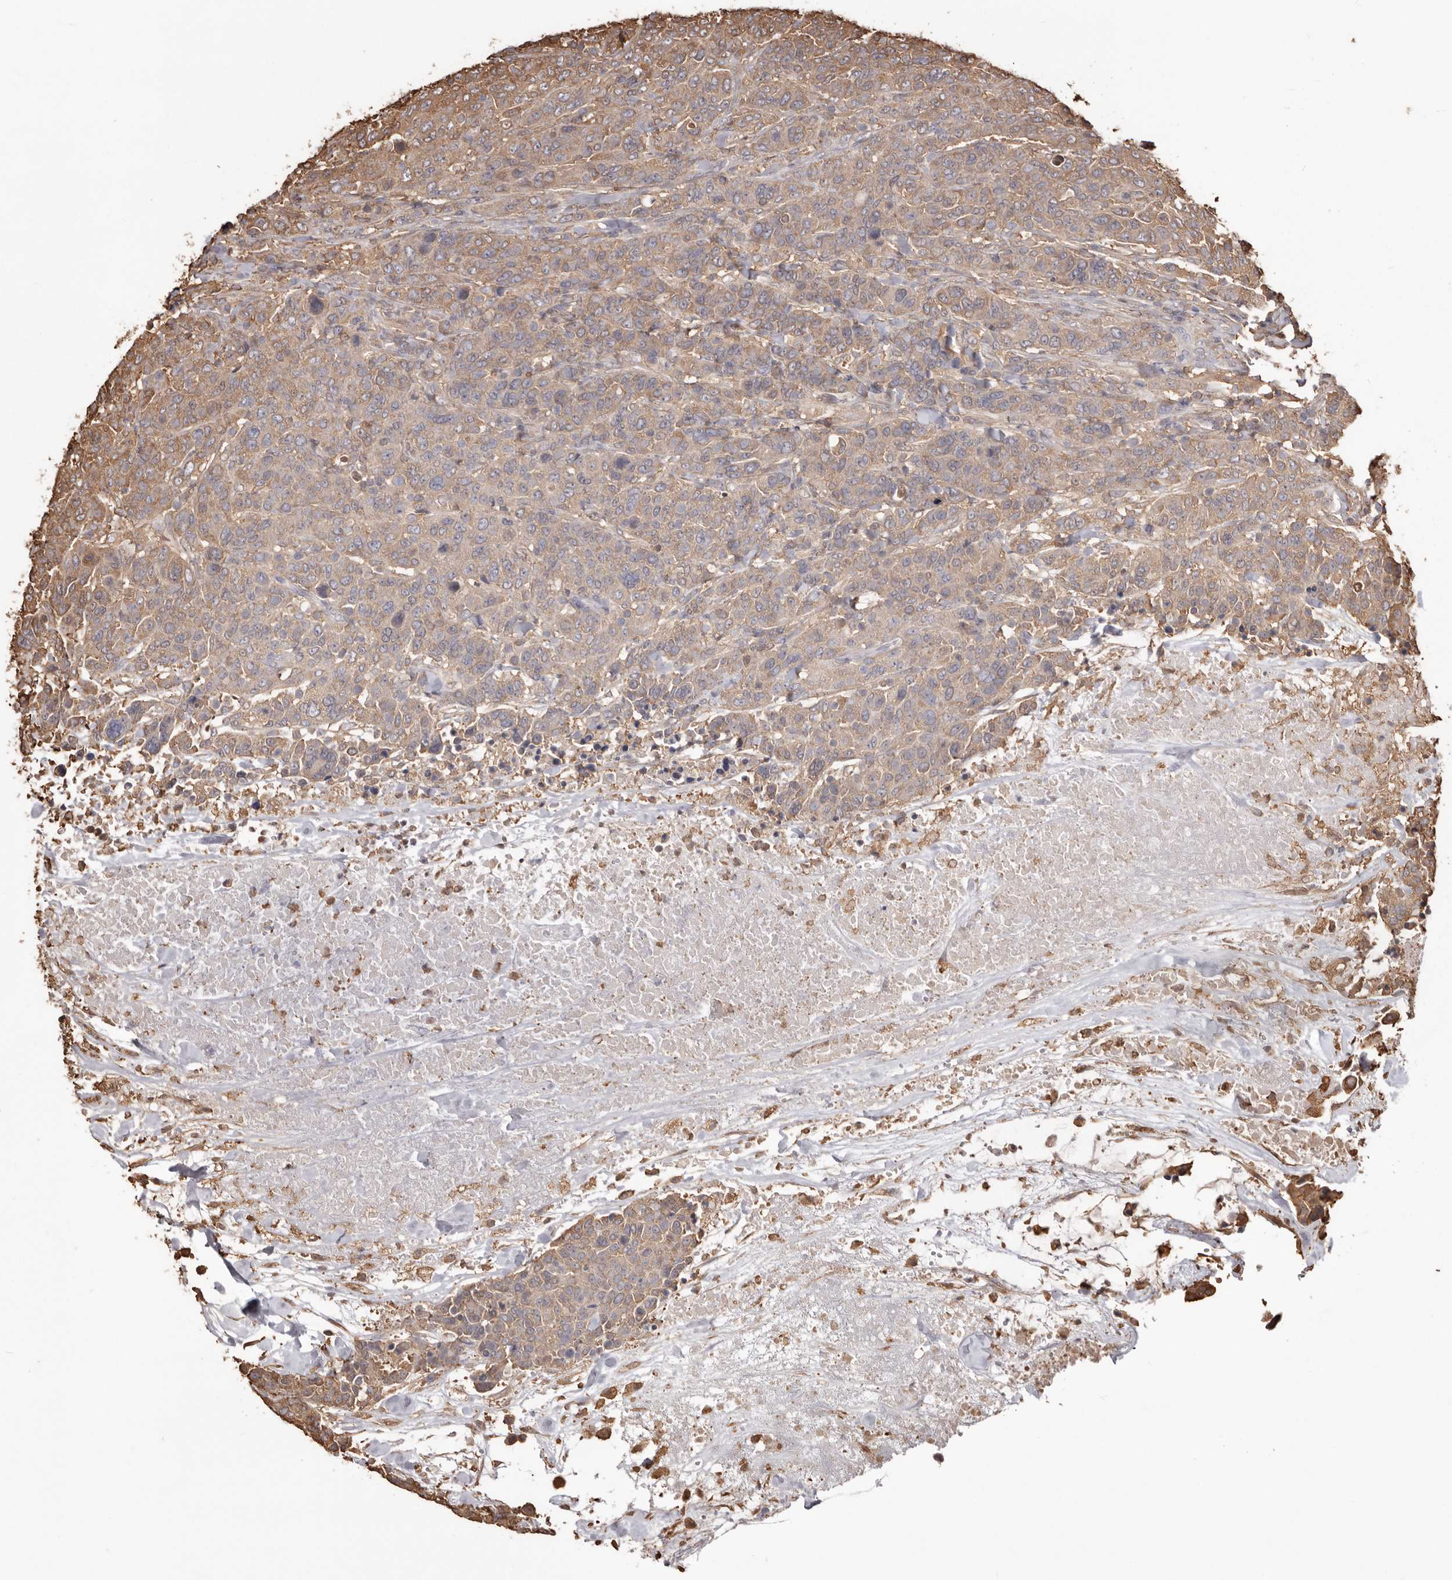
{"staining": {"intensity": "weak", "quantity": ">75%", "location": "cytoplasmic/membranous"}, "tissue": "breast cancer", "cell_type": "Tumor cells", "image_type": "cancer", "snomed": [{"axis": "morphology", "description": "Duct carcinoma"}, {"axis": "topography", "description": "Breast"}], "caption": "Breast cancer (infiltrating ductal carcinoma) was stained to show a protein in brown. There is low levels of weak cytoplasmic/membranous expression in approximately >75% of tumor cells. (Brightfield microscopy of DAB IHC at high magnification).", "gene": "PKM", "patient": {"sex": "female", "age": 37}}